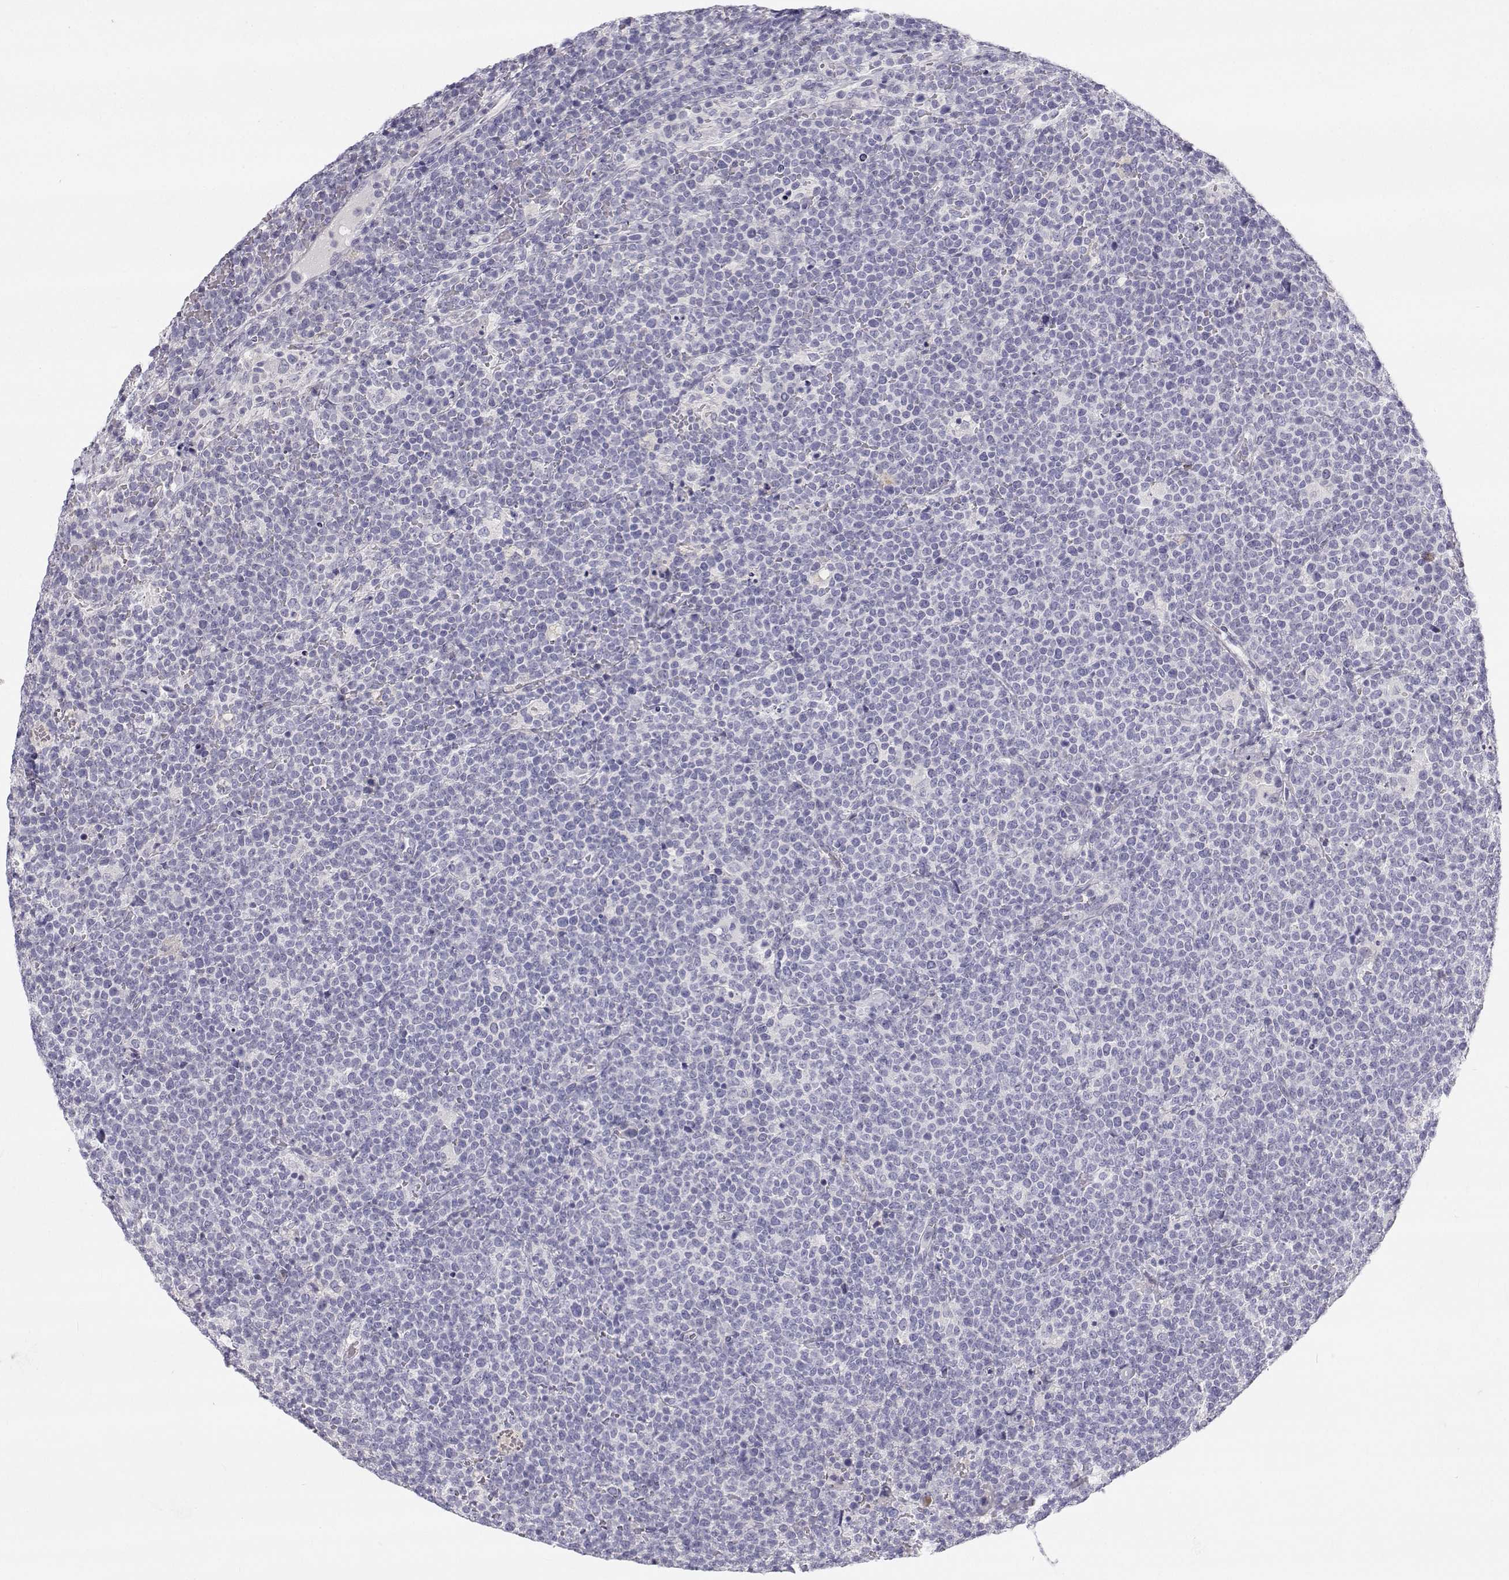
{"staining": {"intensity": "negative", "quantity": "none", "location": "none"}, "tissue": "lymphoma", "cell_type": "Tumor cells", "image_type": "cancer", "snomed": [{"axis": "morphology", "description": "Malignant lymphoma, non-Hodgkin's type, High grade"}, {"axis": "topography", "description": "Lymph node"}], "caption": "This is an immunohistochemistry (IHC) micrograph of lymphoma. There is no expression in tumor cells.", "gene": "TTN", "patient": {"sex": "male", "age": 61}}